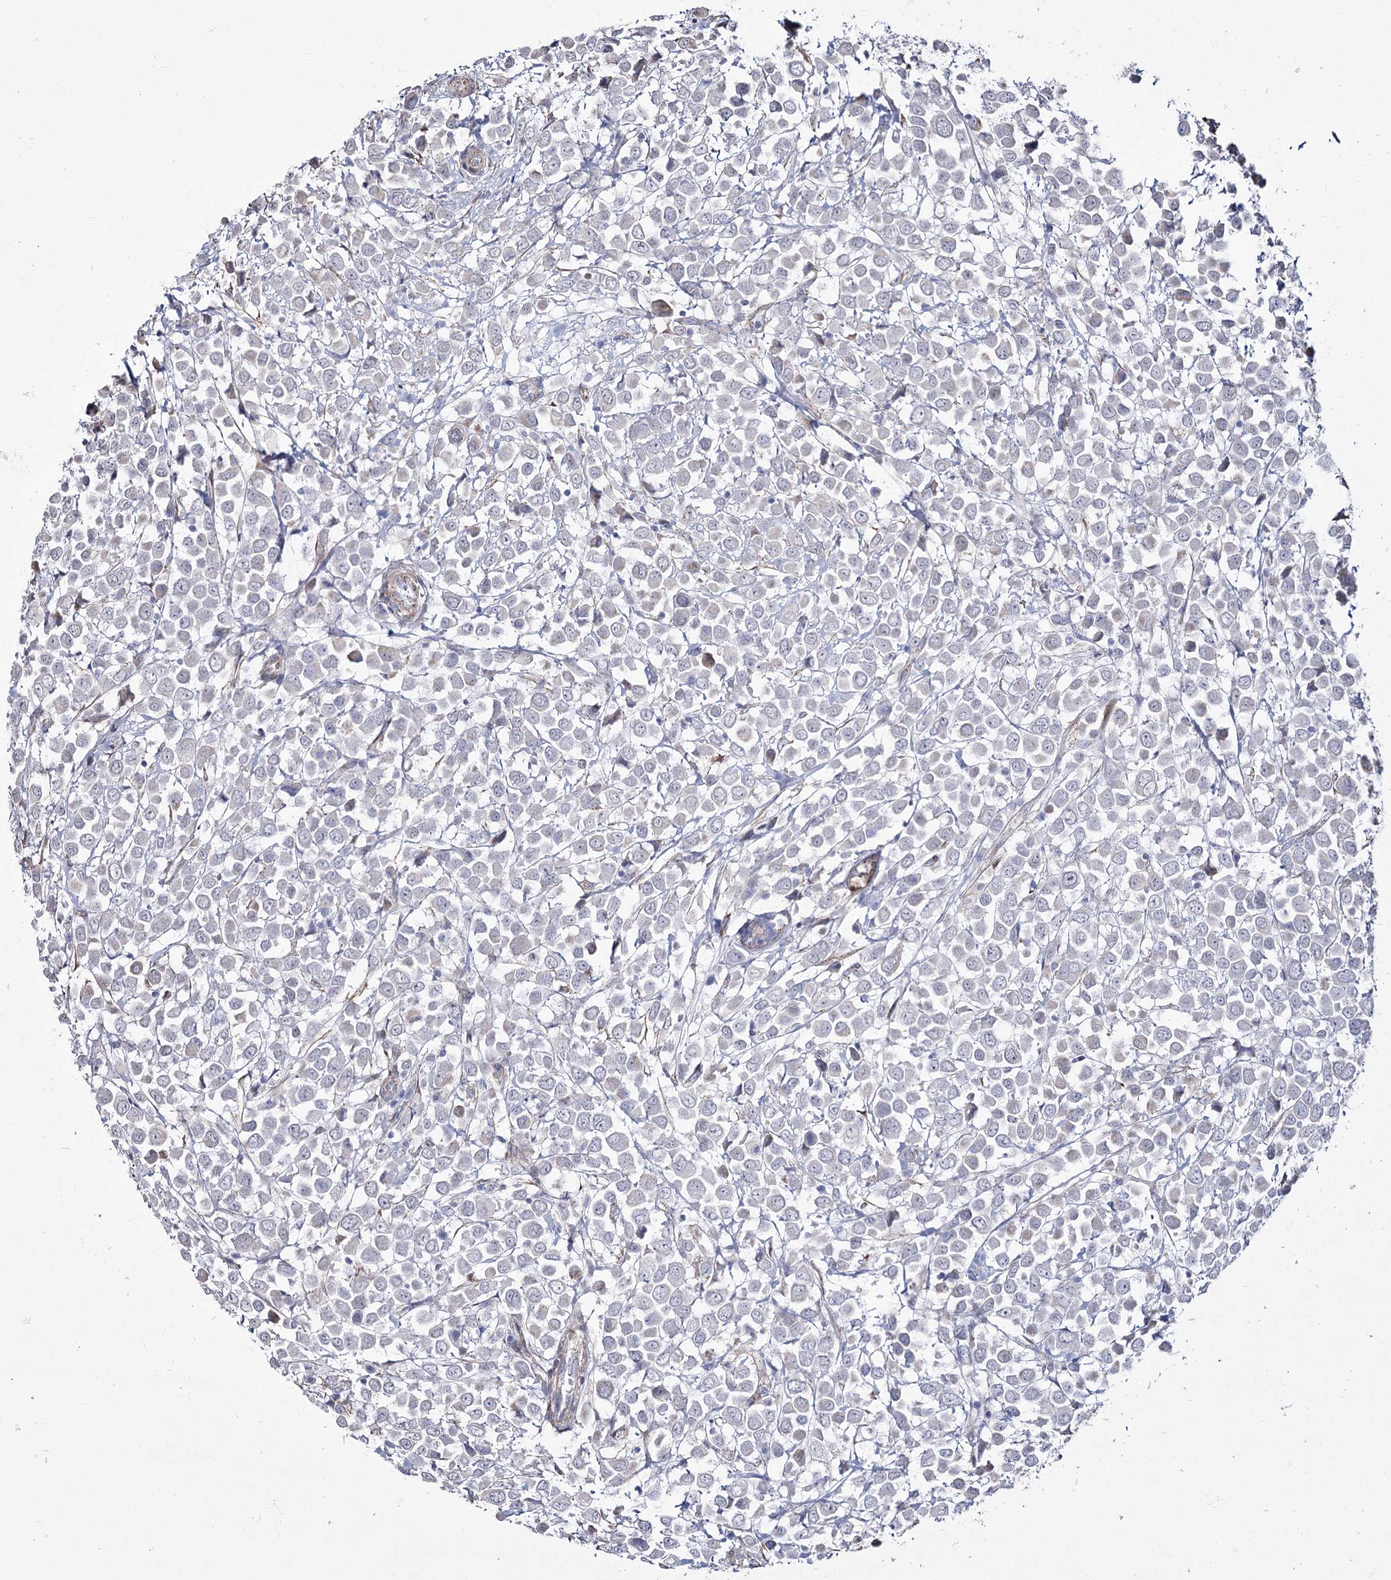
{"staining": {"intensity": "negative", "quantity": "none", "location": "none"}, "tissue": "breast cancer", "cell_type": "Tumor cells", "image_type": "cancer", "snomed": [{"axis": "morphology", "description": "Duct carcinoma"}, {"axis": "topography", "description": "Breast"}], "caption": "The immunohistochemistry histopathology image has no significant expression in tumor cells of infiltrating ductal carcinoma (breast) tissue.", "gene": "ME3", "patient": {"sex": "female", "age": 61}}